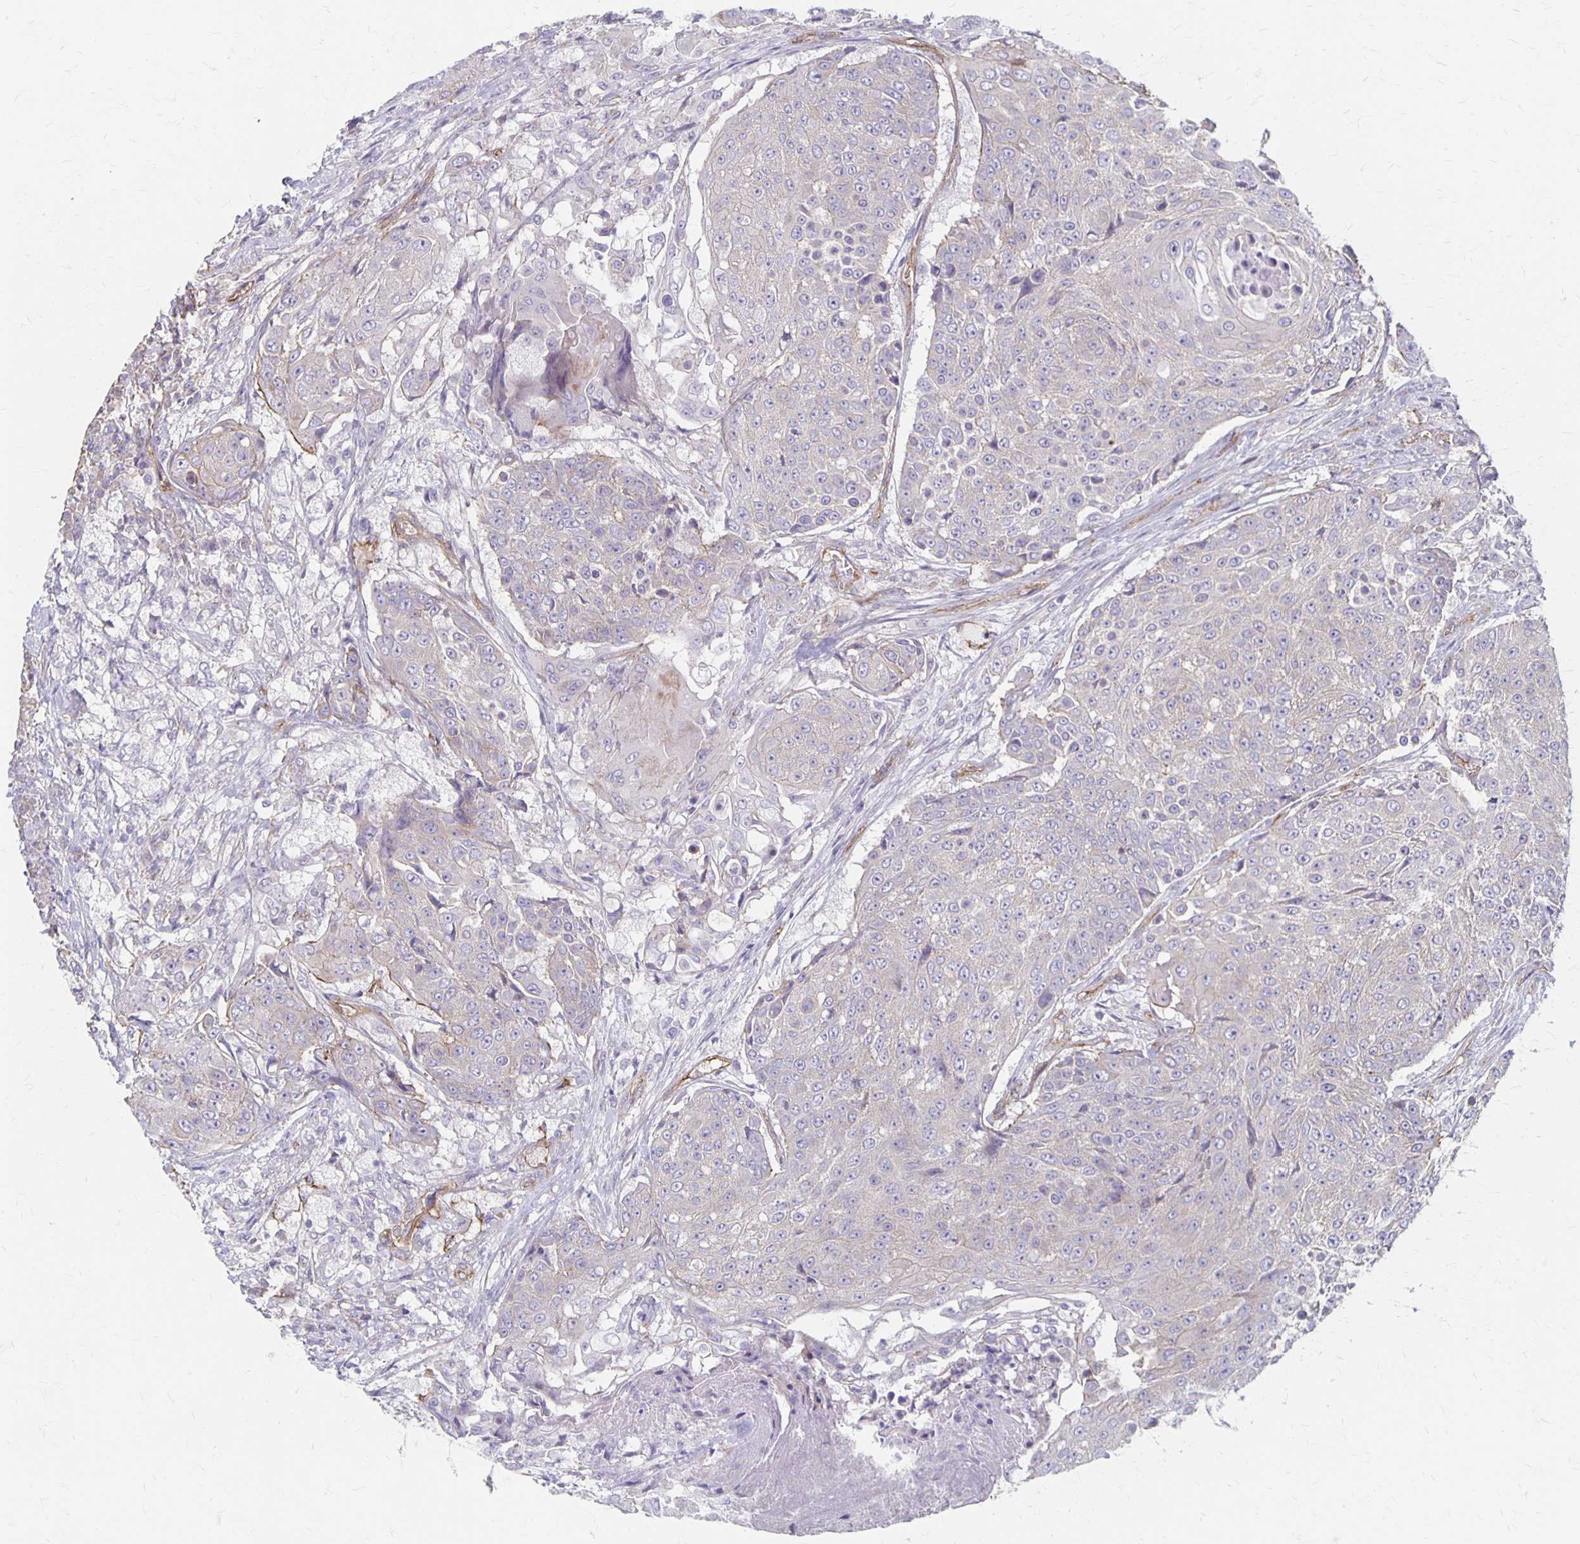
{"staining": {"intensity": "negative", "quantity": "none", "location": "none"}, "tissue": "urothelial cancer", "cell_type": "Tumor cells", "image_type": "cancer", "snomed": [{"axis": "morphology", "description": "Urothelial carcinoma, High grade"}, {"axis": "topography", "description": "Urinary bladder"}], "caption": "Tumor cells show no significant staining in urothelial cancer. Brightfield microscopy of immunohistochemistry (IHC) stained with DAB (3,3'-diaminobenzidine) (brown) and hematoxylin (blue), captured at high magnification.", "gene": "PPP1R3E", "patient": {"sex": "female", "age": 63}}